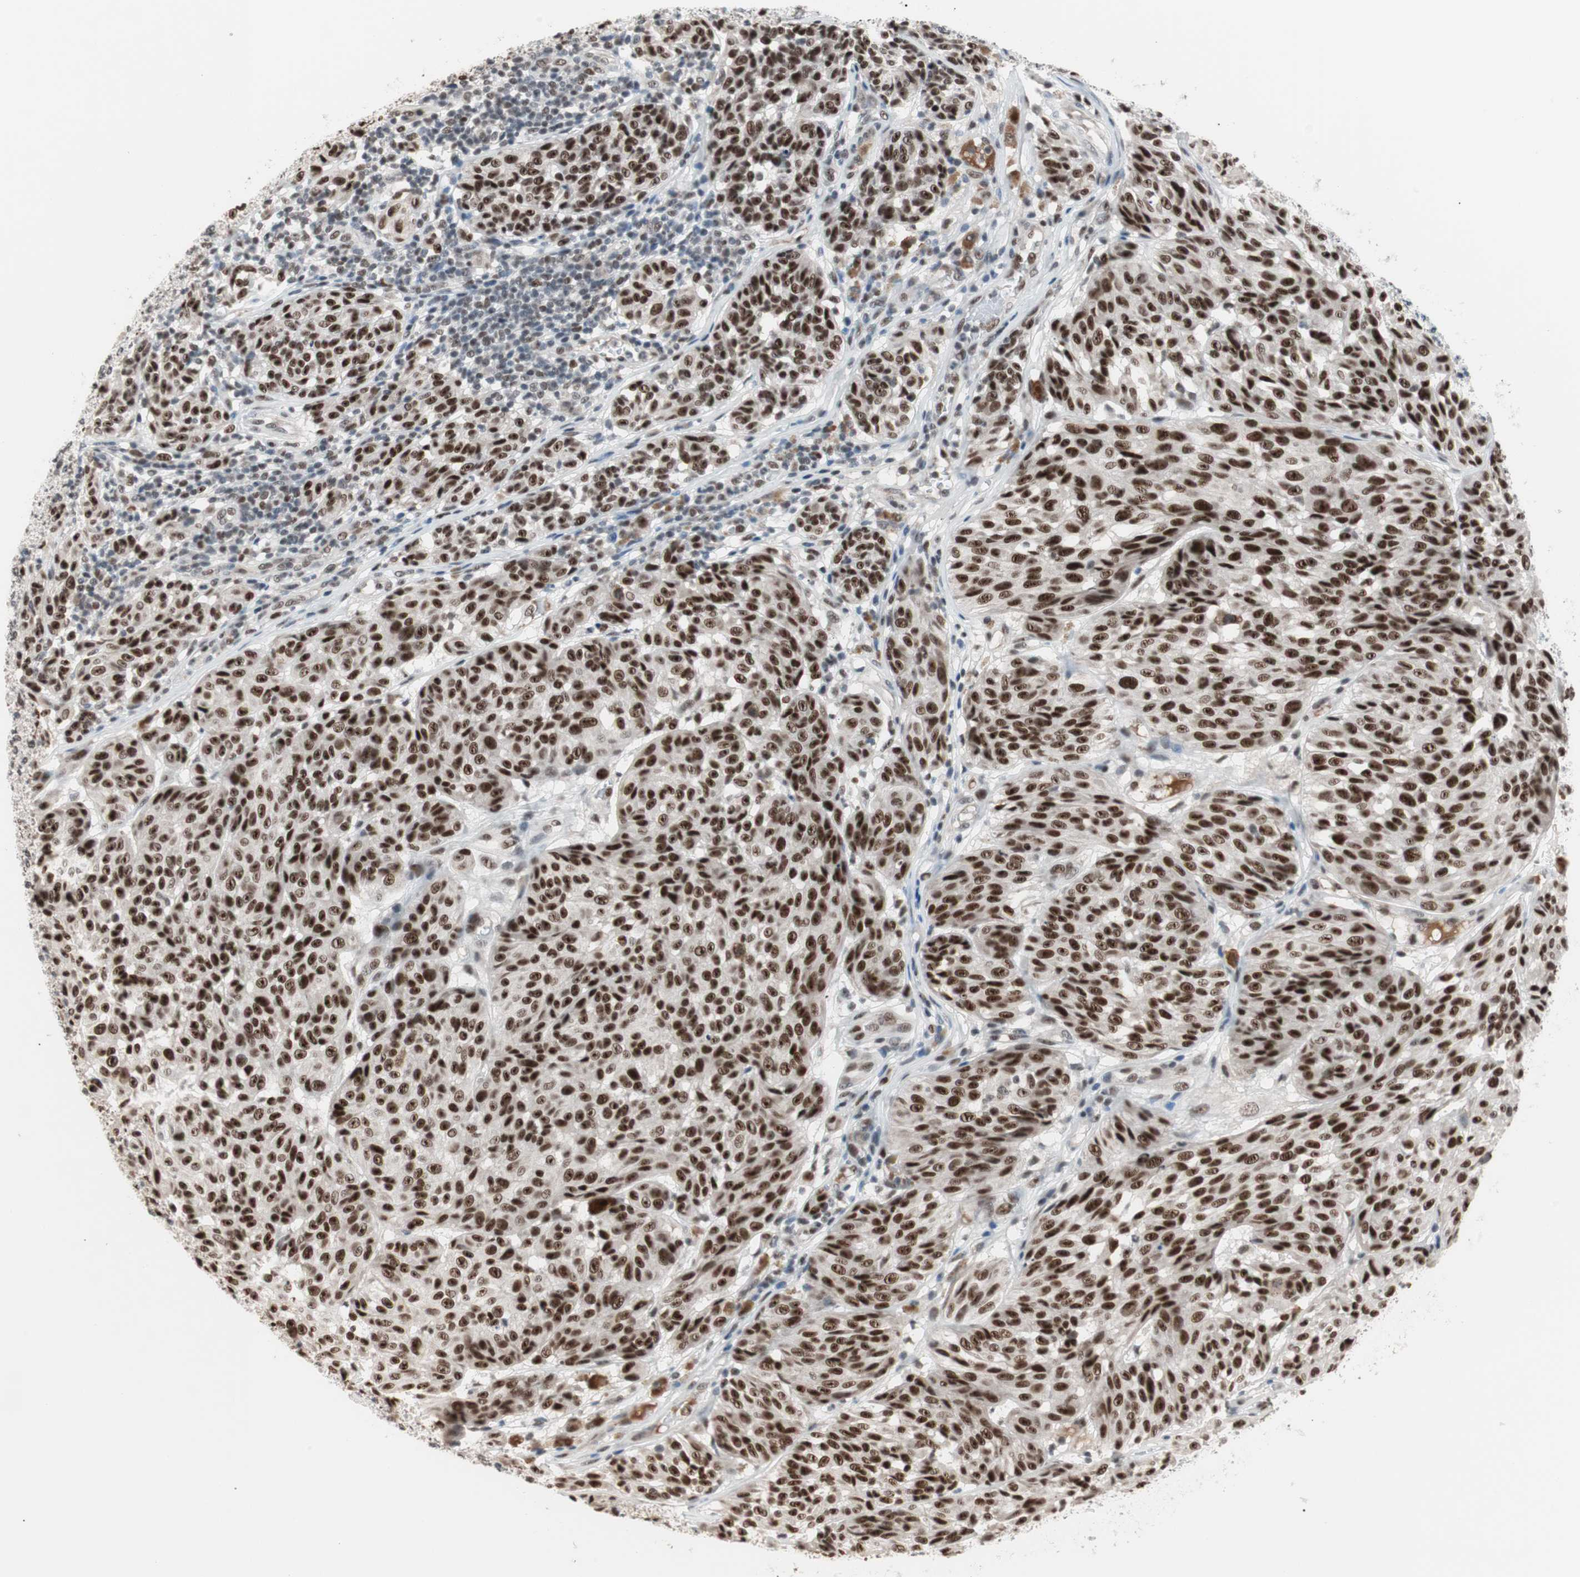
{"staining": {"intensity": "strong", "quantity": ">75%", "location": "nuclear"}, "tissue": "melanoma", "cell_type": "Tumor cells", "image_type": "cancer", "snomed": [{"axis": "morphology", "description": "Malignant melanoma, NOS"}, {"axis": "topography", "description": "Skin"}], "caption": "Immunohistochemical staining of human malignant melanoma exhibits high levels of strong nuclear protein staining in about >75% of tumor cells.", "gene": "LIG3", "patient": {"sex": "female", "age": 46}}